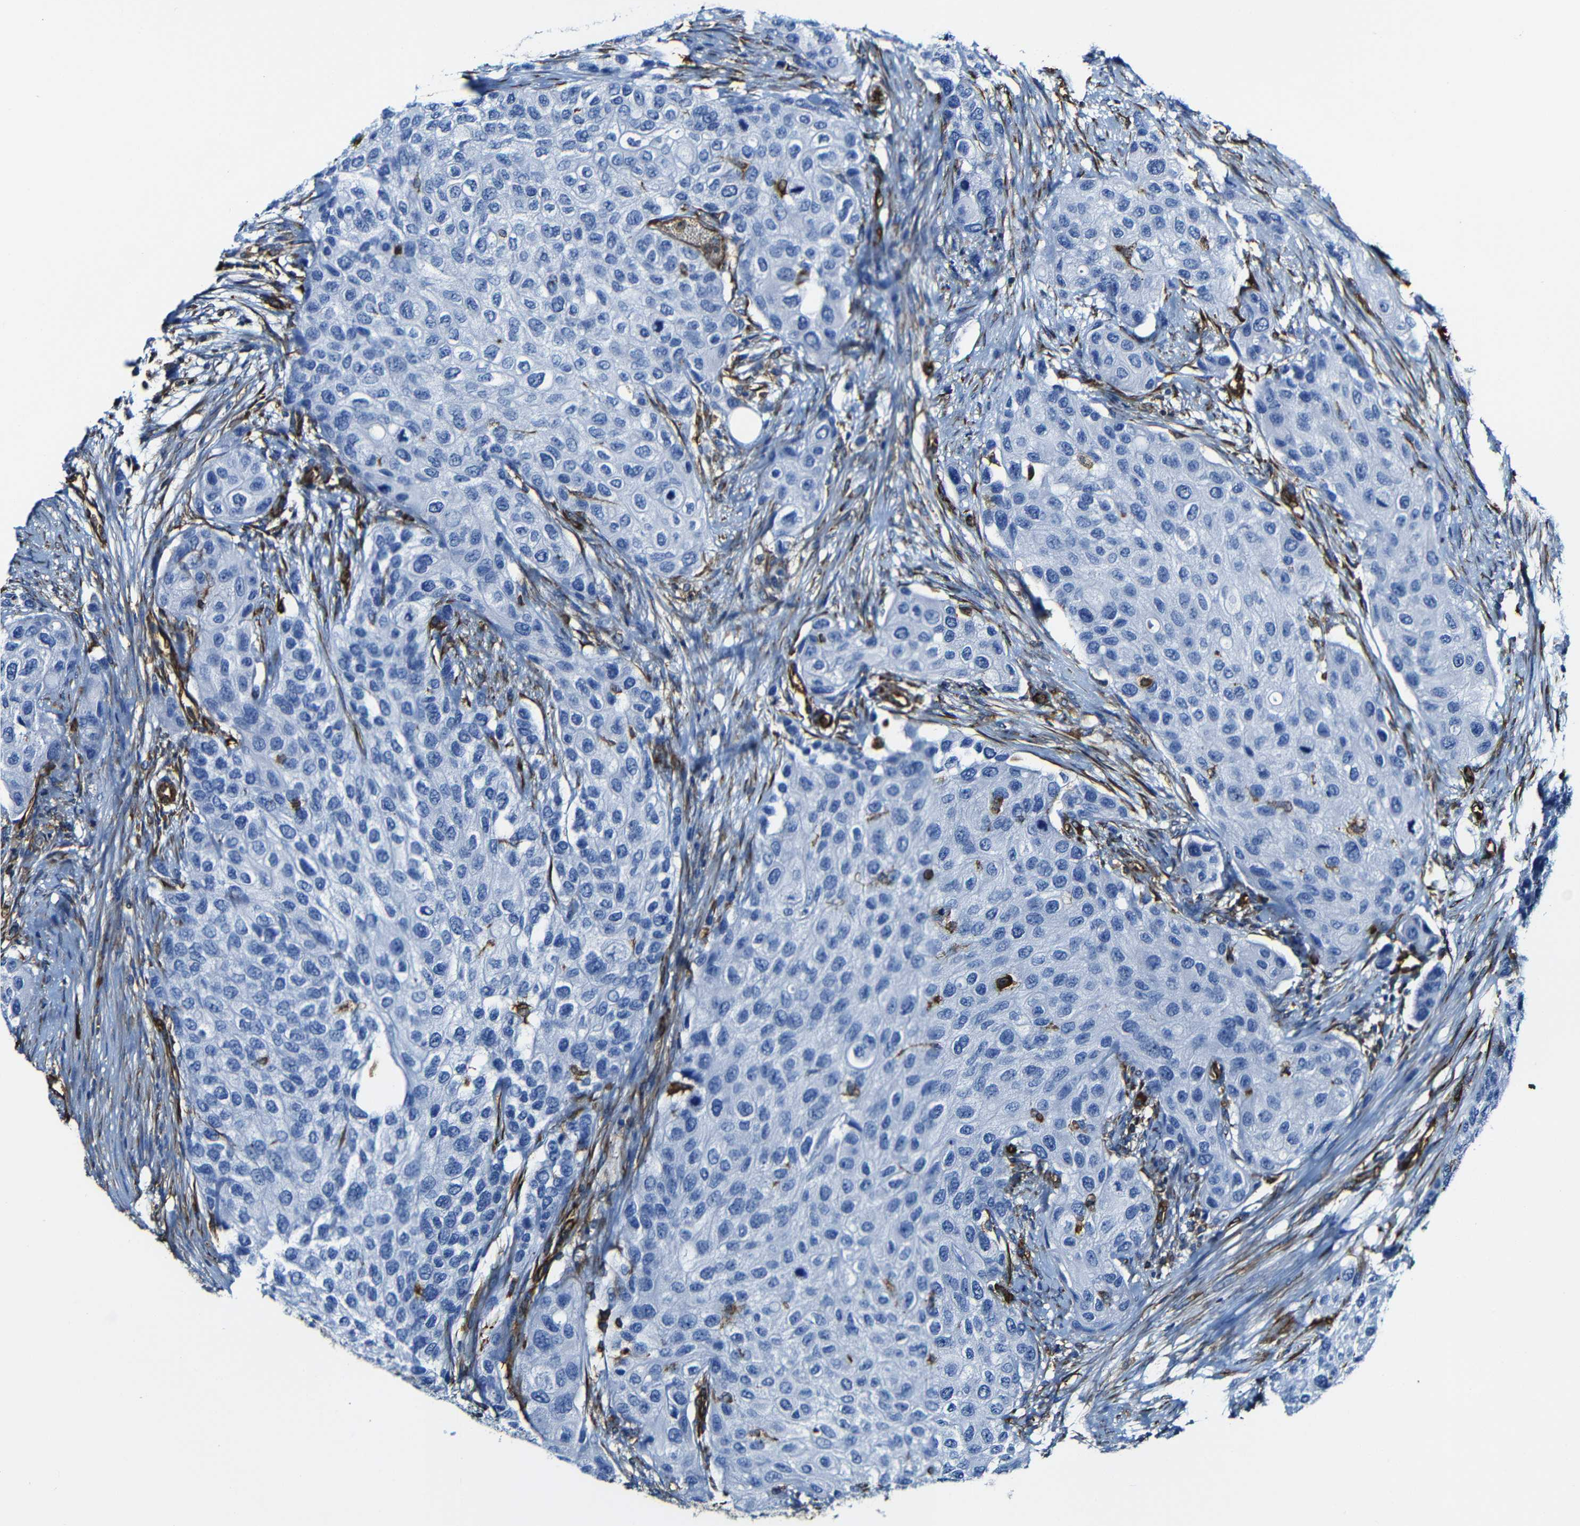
{"staining": {"intensity": "negative", "quantity": "none", "location": "none"}, "tissue": "urothelial cancer", "cell_type": "Tumor cells", "image_type": "cancer", "snomed": [{"axis": "morphology", "description": "Urothelial carcinoma, High grade"}, {"axis": "topography", "description": "Urinary bladder"}], "caption": "High-grade urothelial carcinoma was stained to show a protein in brown. There is no significant positivity in tumor cells.", "gene": "MSN", "patient": {"sex": "female", "age": 56}}